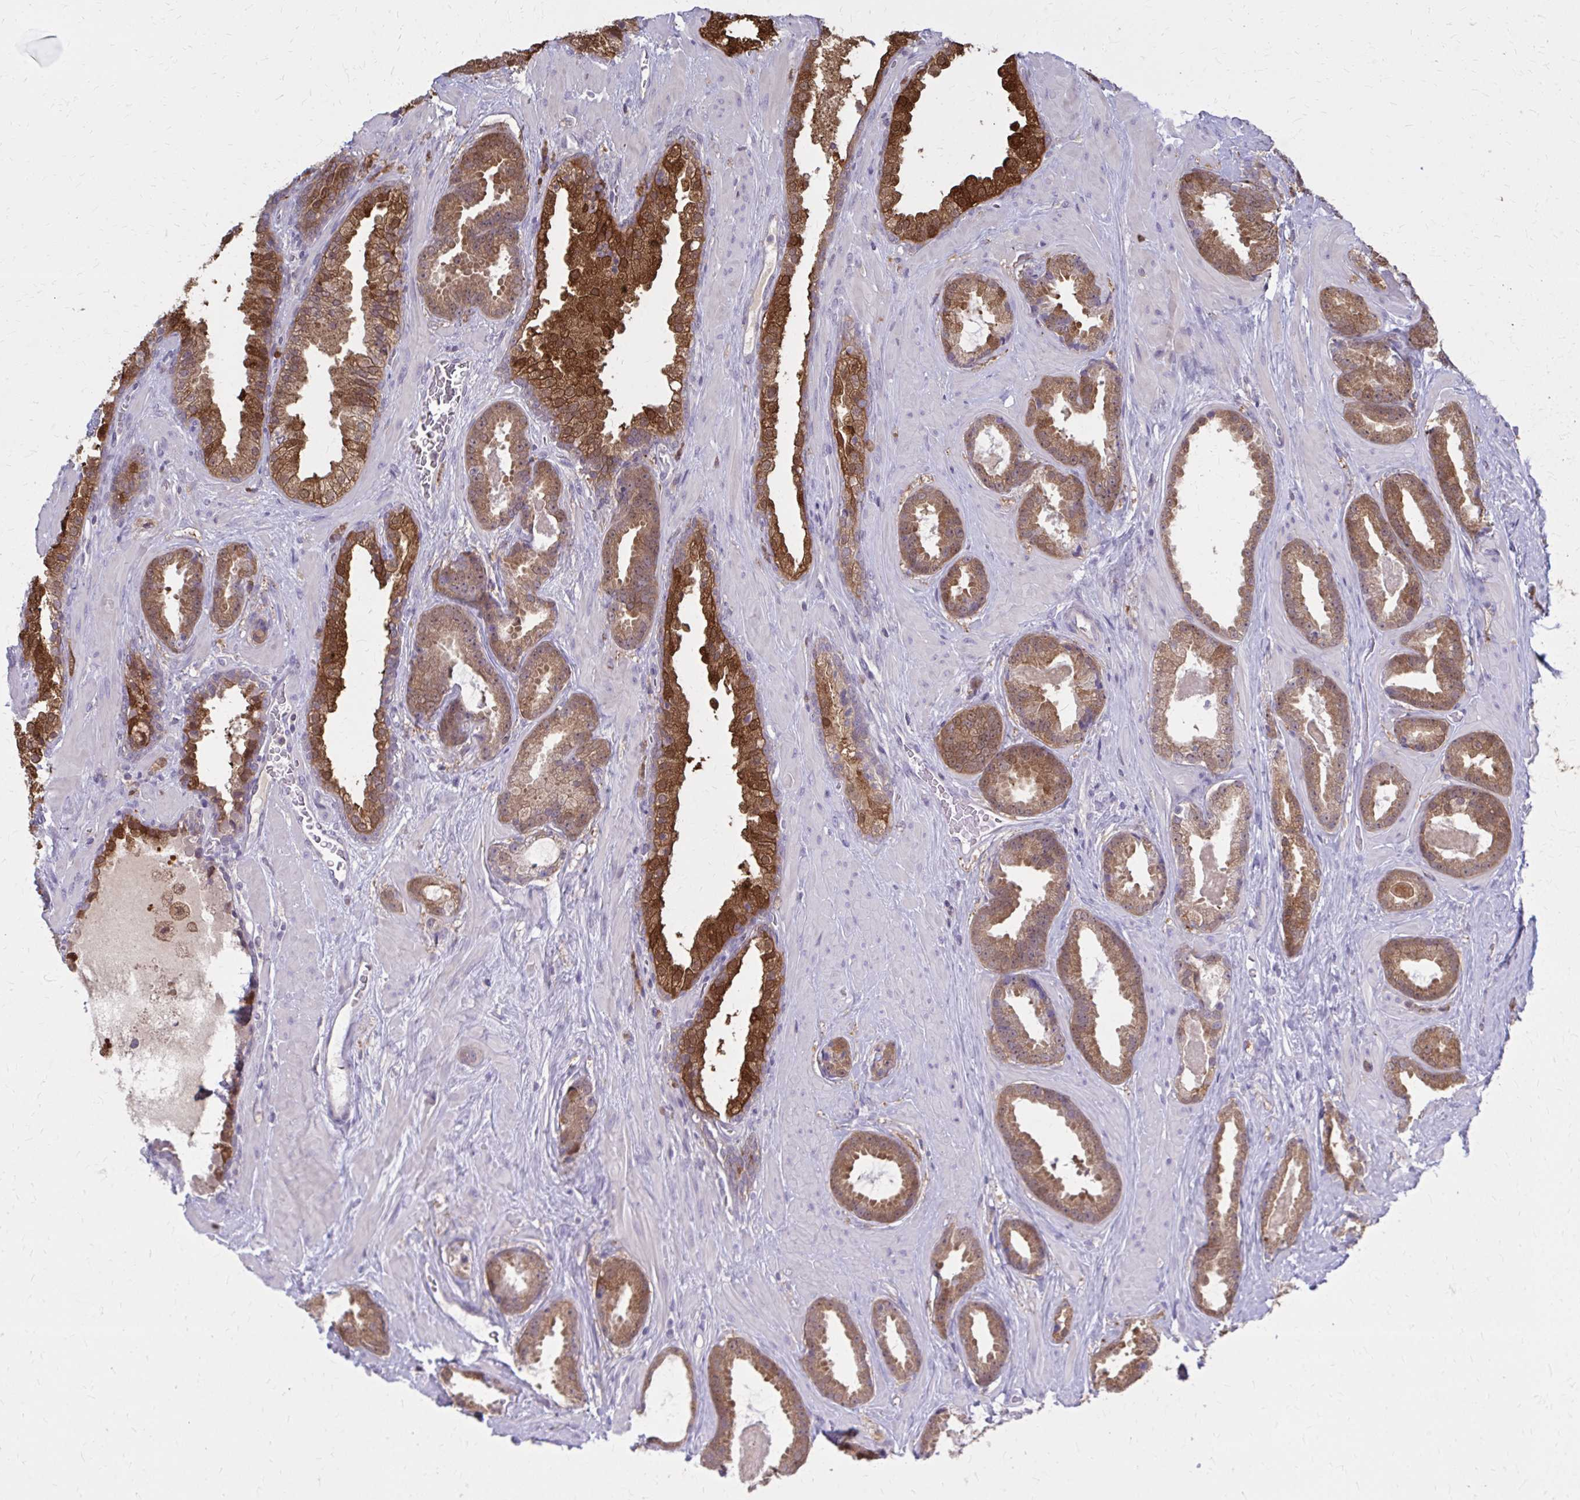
{"staining": {"intensity": "moderate", "quantity": ">75%", "location": "cytoplasmic/membranous"}, "tissue": "prostate cancer", "cell_type": "Tumor cells", "image_type": "cancer", "snomed": [{"axis": "morphology", "description": "Adenocarcinoma, Low grade"}, {"axis": "topography", "description": "Prostate"}], "caption": "Immunohistochemical staining of prostate cancer (adenocarcinoma (low-grade)) shows medium levels of moderate cytoplasmic/membranous protein expression in approximately >75% of tumor cells.", "gene": "DBI", "patient": {"sex": "male", "age": 62}}